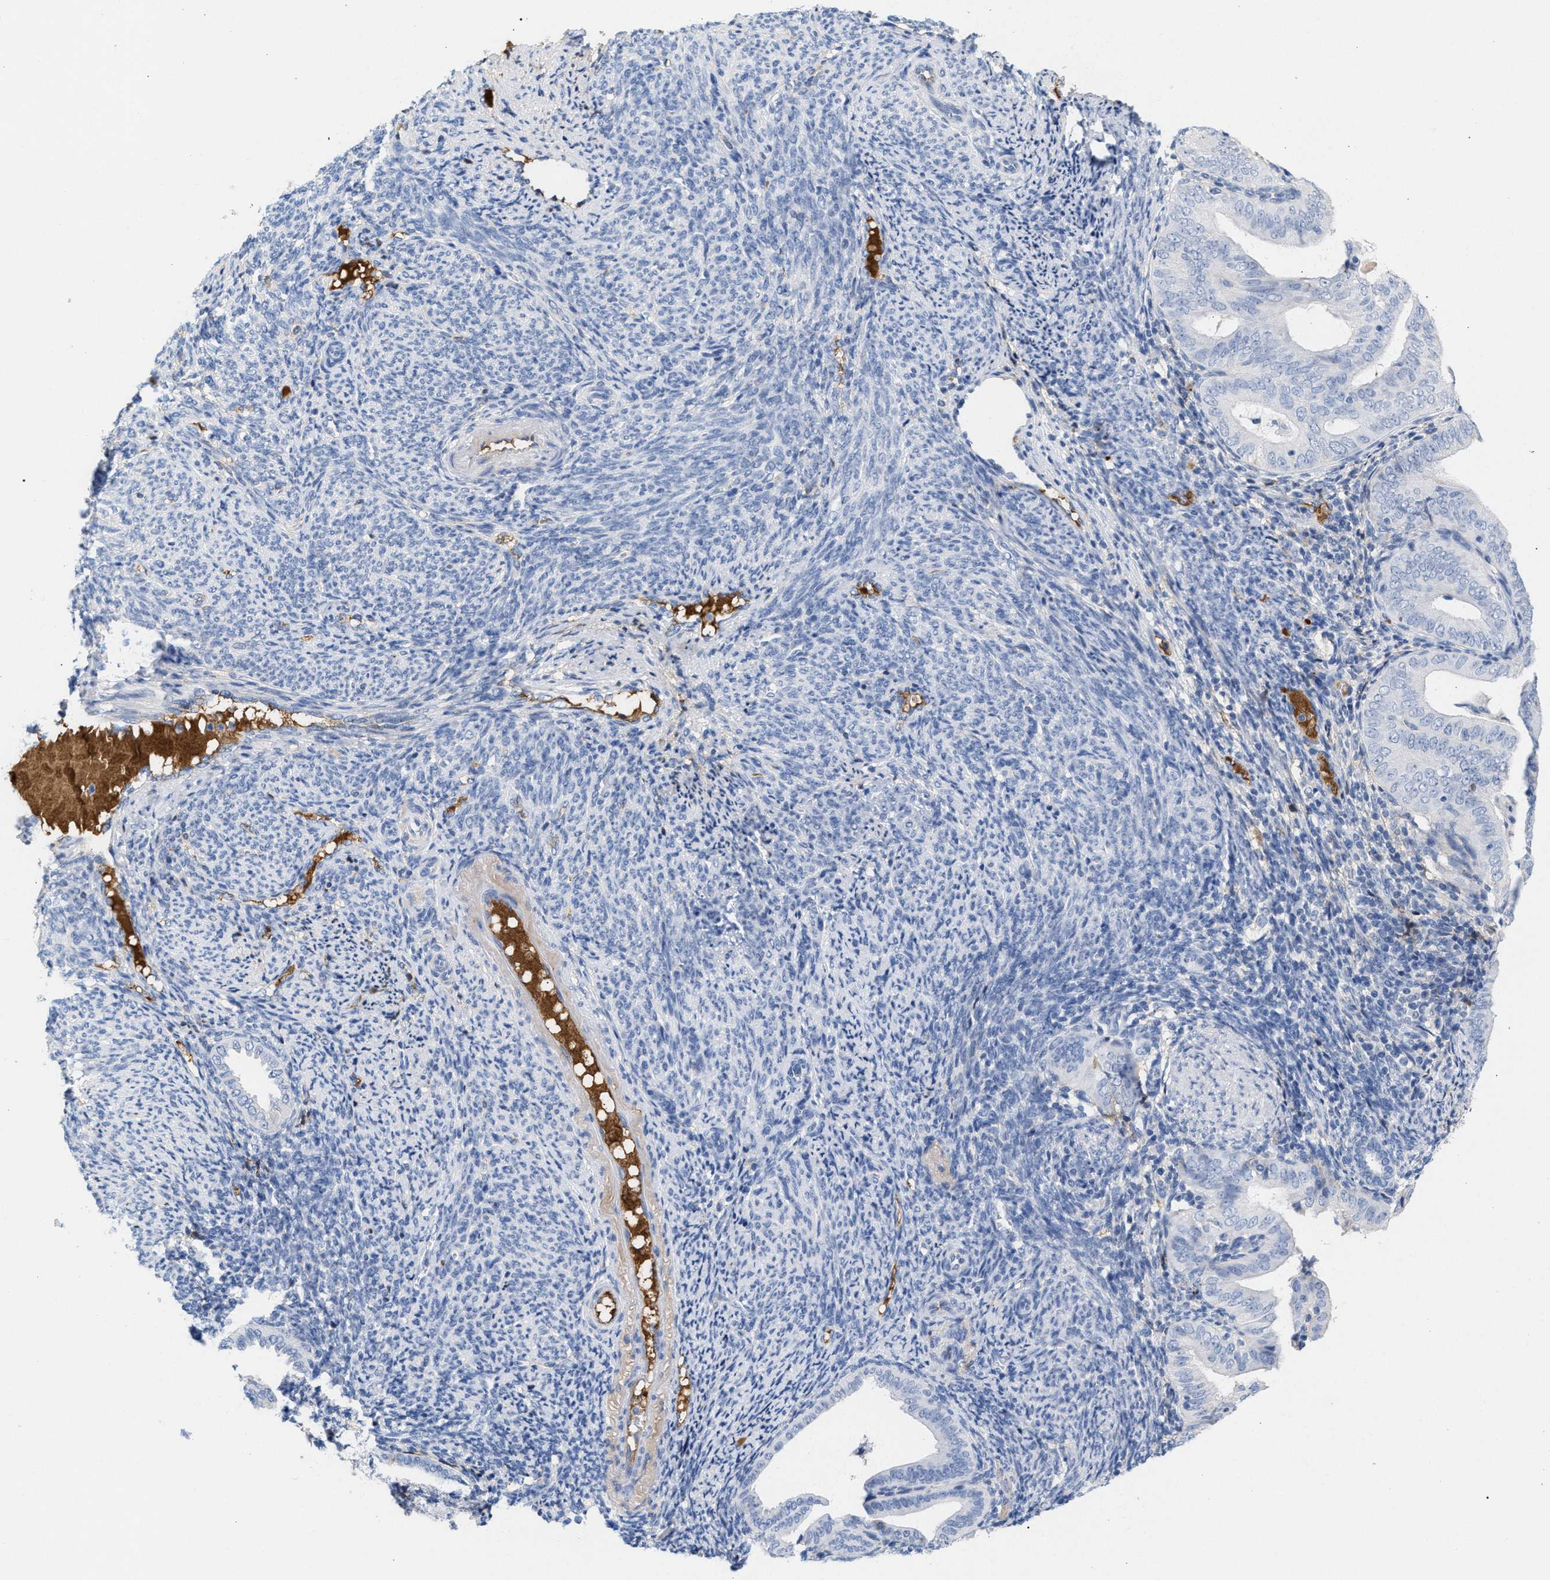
{"staining": {"intensity": "negative", "quantity": "none", "location": "none"}, "tissue": "endometrial cancer", "cell_type": "Tumor cells", "image_type": "cancer", "snomed": [{"axis": "morphology", "description": "Adenocarcinoma, NOS"}, {"axis": "topography", "description": "Endometrium"}], "caption": "There is no significant positivity in tumor cells of endometrial adenocarcinoma.", "gene": "APOH", "patient": {"sex": "female", "age": 58}}